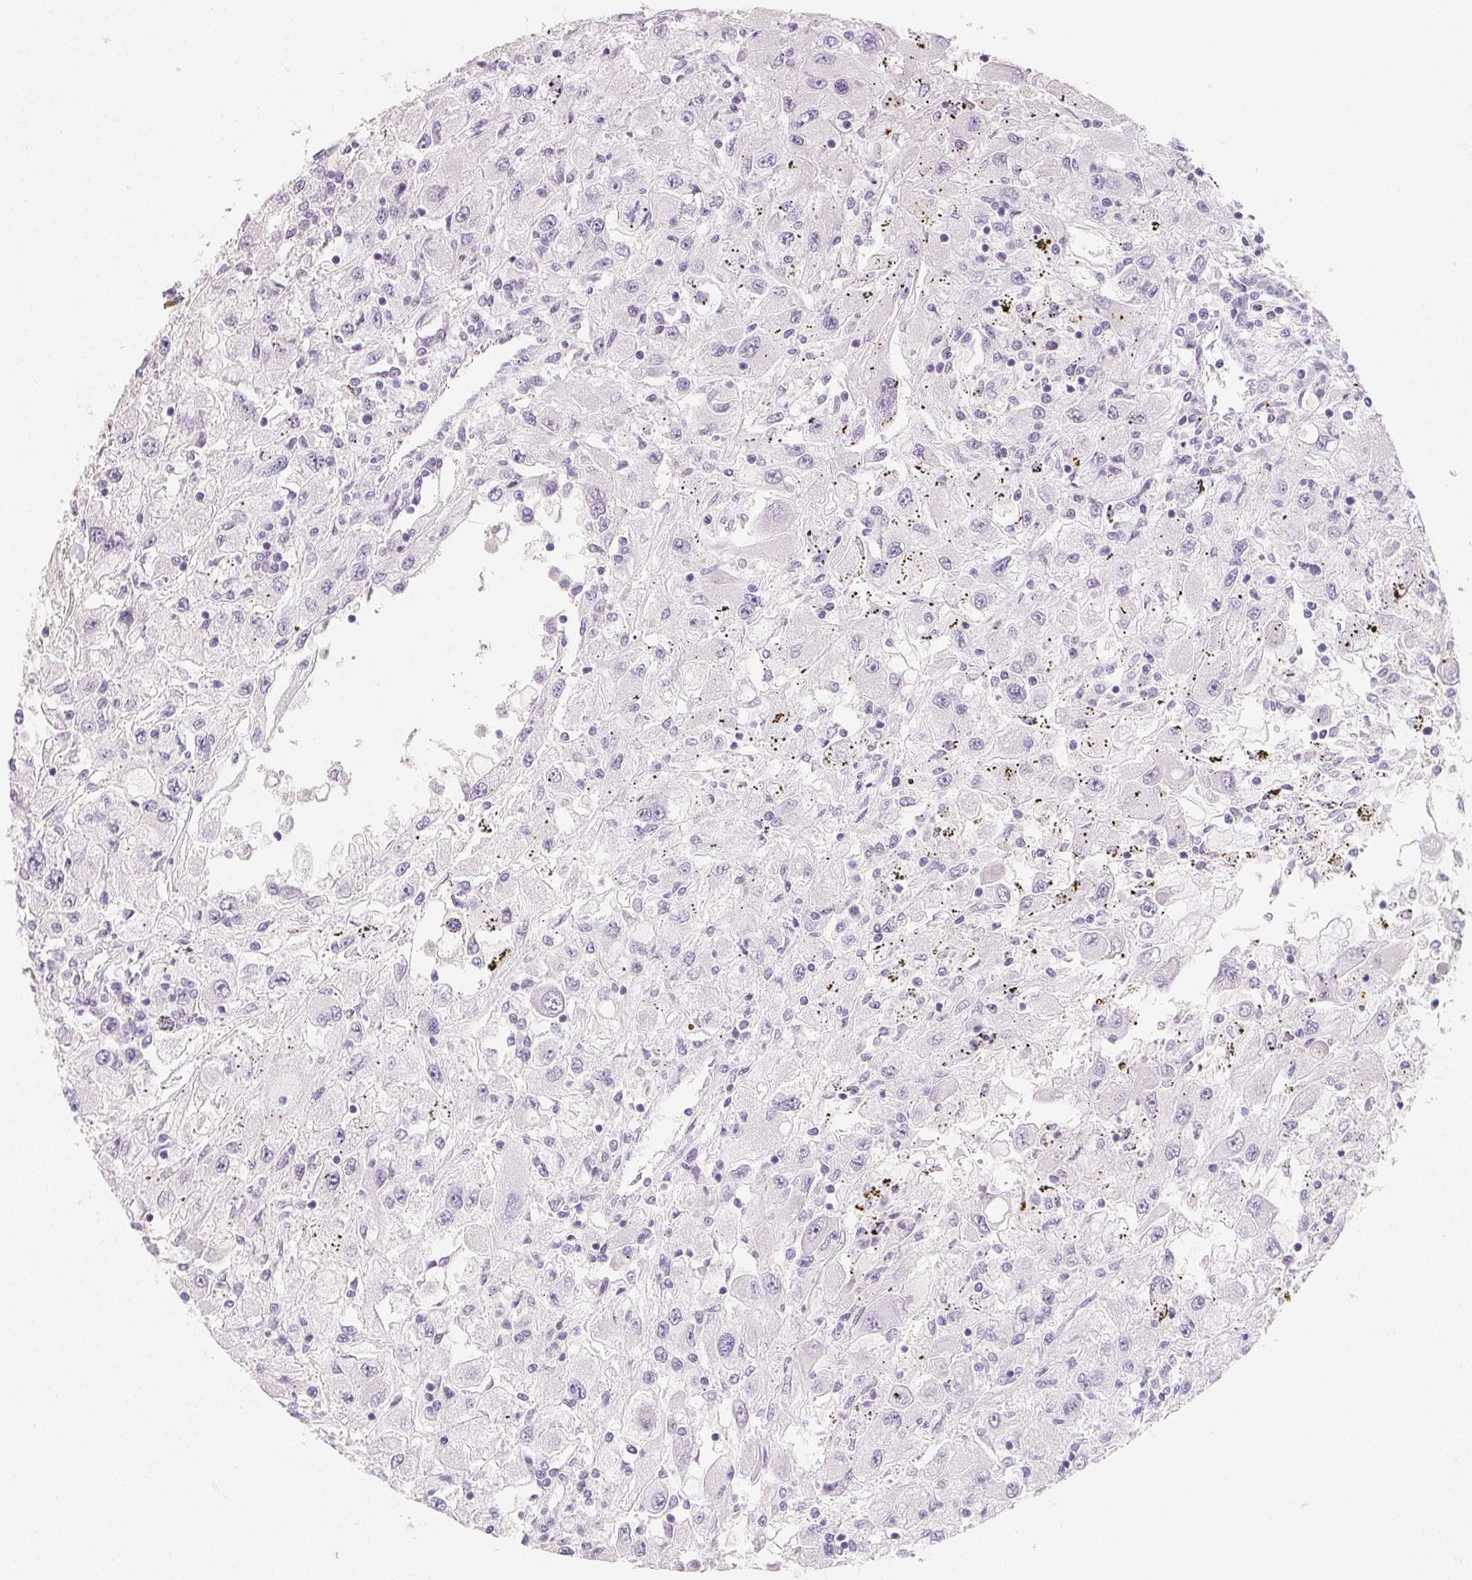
{"staining": {"intensity": "strong", "quantity": "<25%", "location": "cytoplasmic/membranous"}, "tissue": "renal cancer", "cell_type": "Tumor cells", "image_type": "cancer", "snomed": [{"axis": "morphology", "description": "Adenocarcinoma, NOS"}, {"axis": "topography", "description": "Kidney"}], "caption": "Immunohistochemistry histopathology image of neoplastic tissue: renal cancer stained using immunohistochemistry (IHC) shows medium levels of strong protein expression localized specifically in the cytoplasmic/membranous of tumor cells, appearing as a cytoplasmic/membranous brown color.", "gene": "ACP3", "patient": {"sex": "female", "age": 67}}